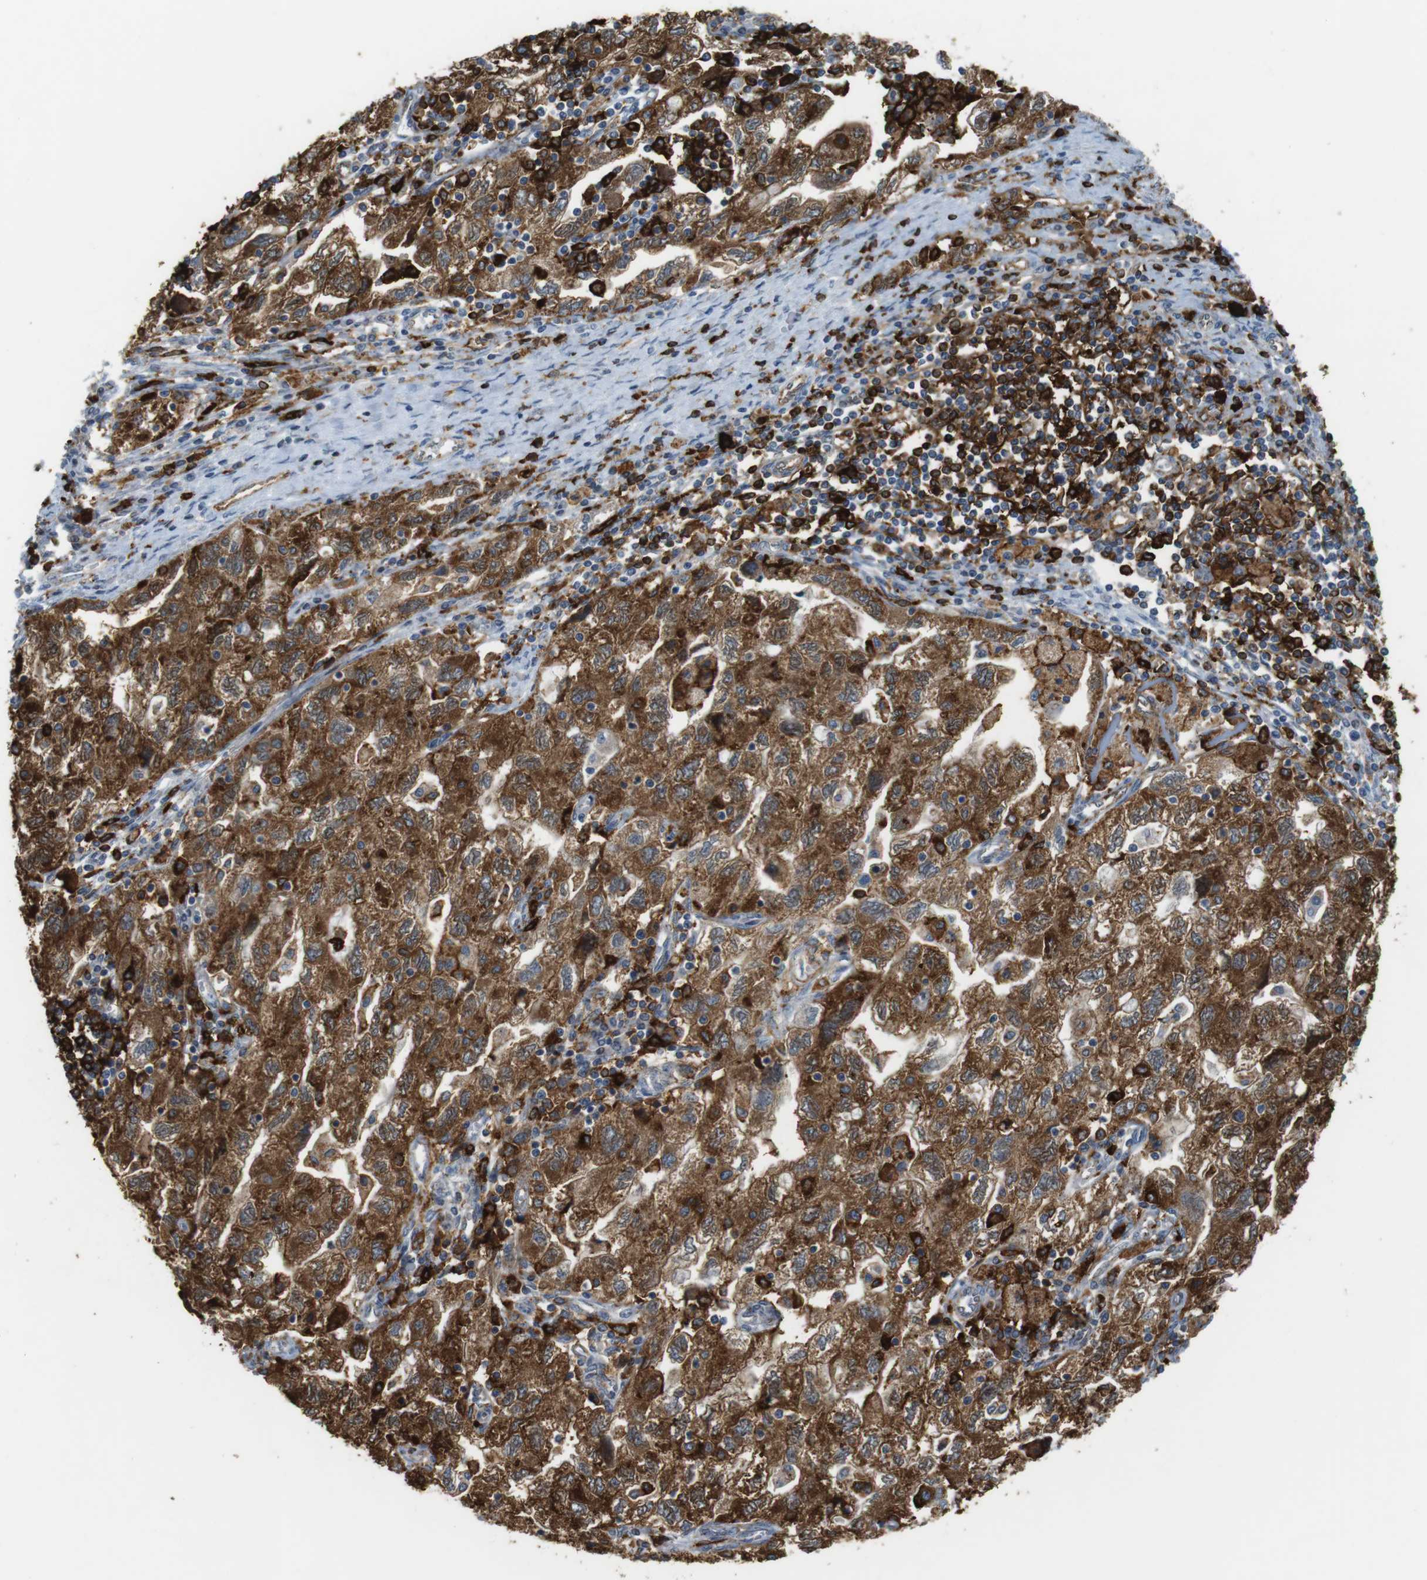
{"staining": {"intensity": "strong", "quantity": ">75%", "location": "cytoplasmic/membranous"}, "tissue": "ovarian cancer", "cell_type": "Tumor cells", "image_type": "cancer", "snomed": [{"axis": "morphology", "description": "Carcinoma, NOS"}, {"axis": "morphology", "description": "Cystadenocarcinoma, serous, NOS"}, {"axis": "topography", "description": "Ovary"}], "caption": "High-magnification brightfield microscopy of ovarian carcinoma stained with DAB (brown) and counterstained with hematoxylin (blue). tumor cells exhibit strong cytoplasmic/membranous staining is present in approximately>75% of cells.", "gene": "HLA-DRA", "patient": {"sex": "female", "age": 69}}